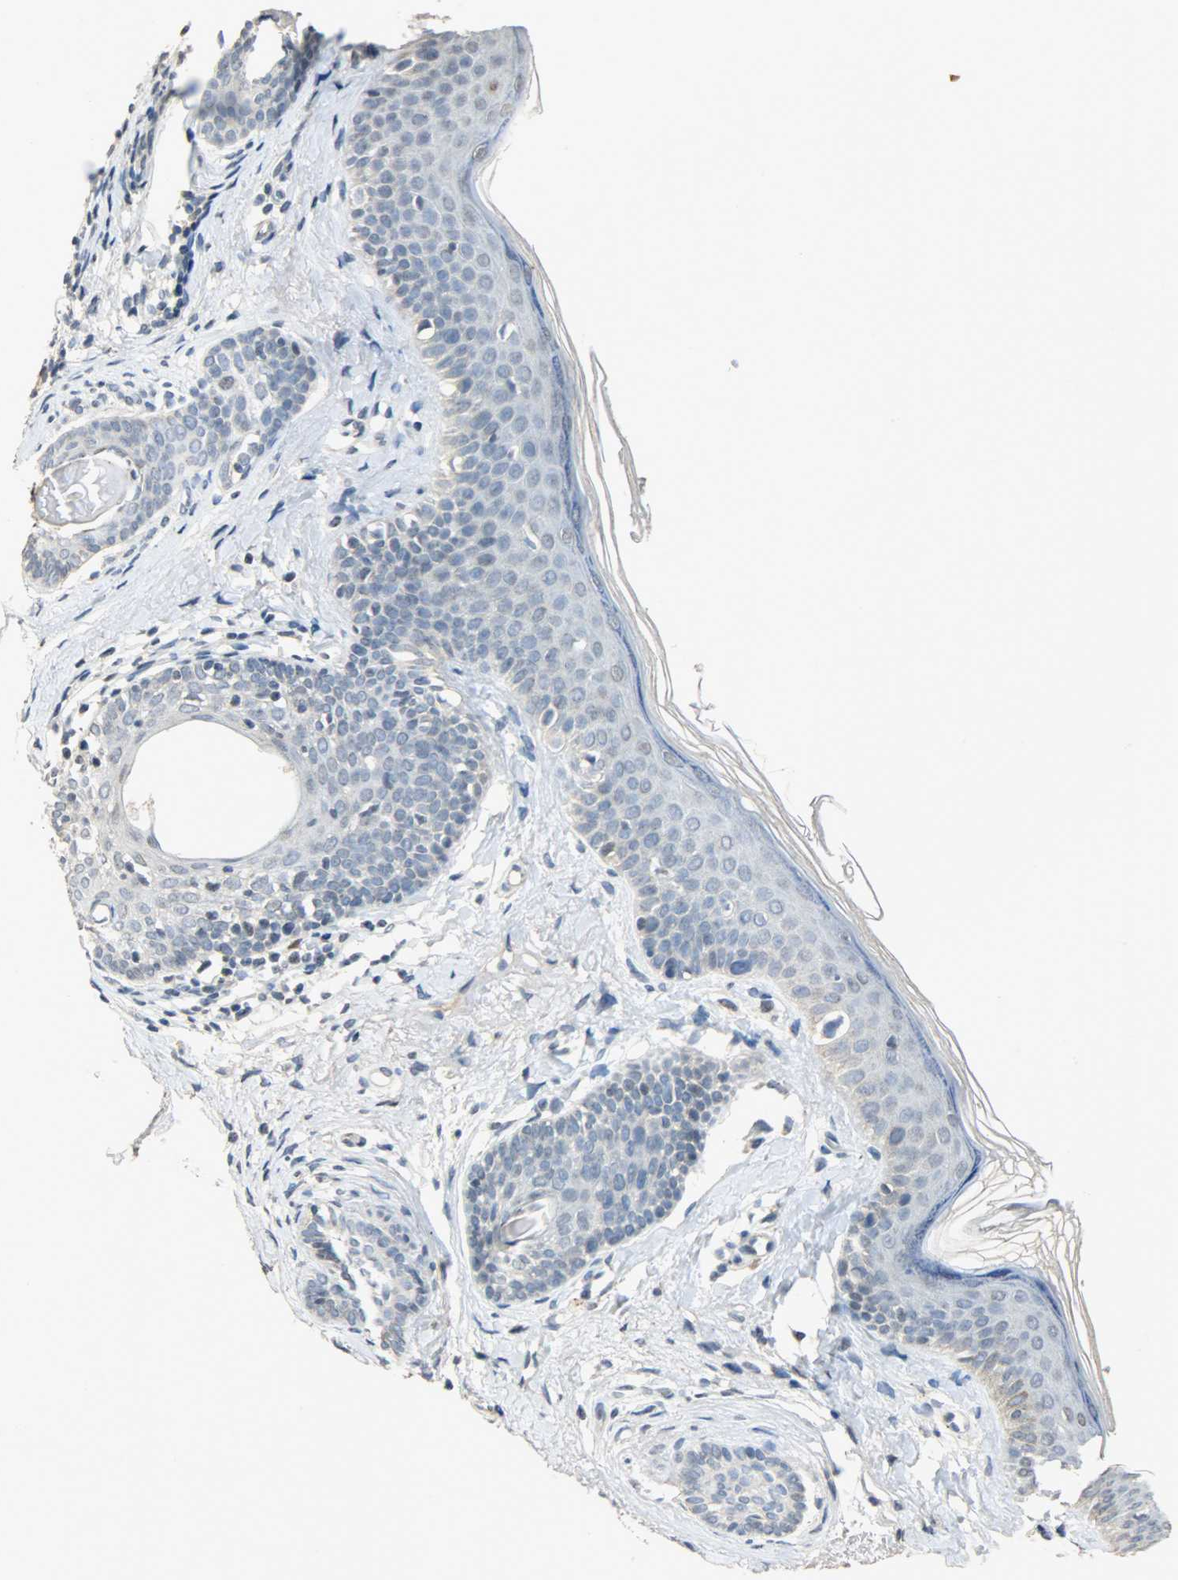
{"staining": {"intensity": "negative", "quantity": "none", "location": "none"}, "tissue": "skin cancer", "cell_type": "Tumor cells", "image_type": "cancer", "snomed": [{"axis": "morphology", "description": "Normal tissue, NOS"}, {"axis": "morphology", "description": "Basal cell carcinoma"}, {"axis": "topography", "description": "Skin"}], "caption": "This photomicrograph is of skin cancer stained with immunohistochemistry to label a protein in brown with the nuclei are counter-stained blue. There is no staining in tumor cells.", "gene": "DNAJB6", "patient": {"sex": "female", "age": 69}}